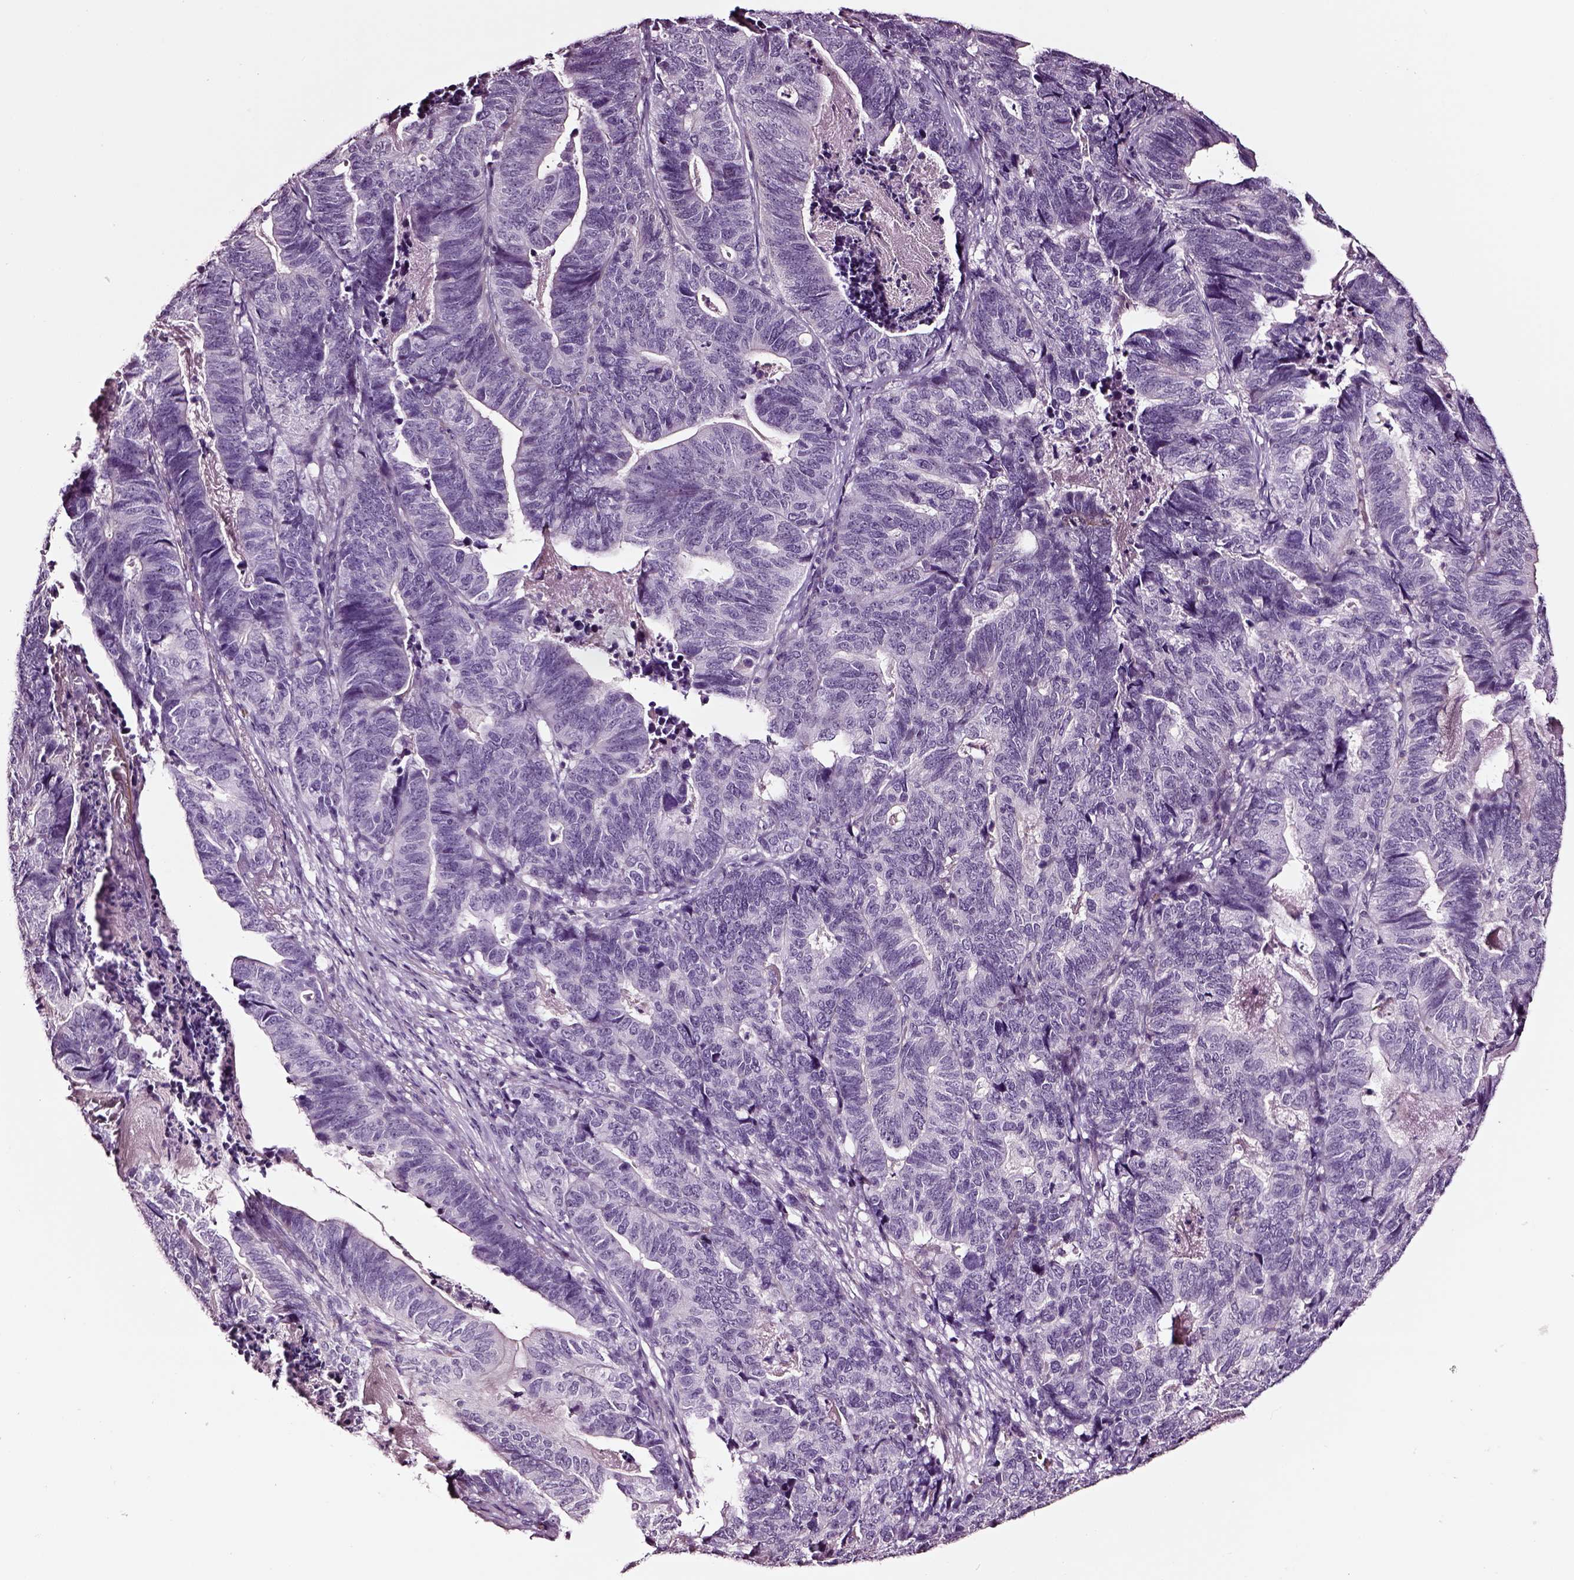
{"staining": {"intensity": "negative", "quantity": "none", "location": "none"}, "tissue": "stomach cancer", "cell_type": "Tumor cells", "image_type": "cancer", "snomed": [{"axis": "morphology", "description": "Adenocarcinoma, NOS"}, {"axis": "topography", "description": "Stomach, upper"}], "caption": "Protein analysis of adenocarcinoma (stomach) demonstrates no significant staining in tumor cells.", "gene": "SOX10", "patient": {"sex": "female", "age": 67}}